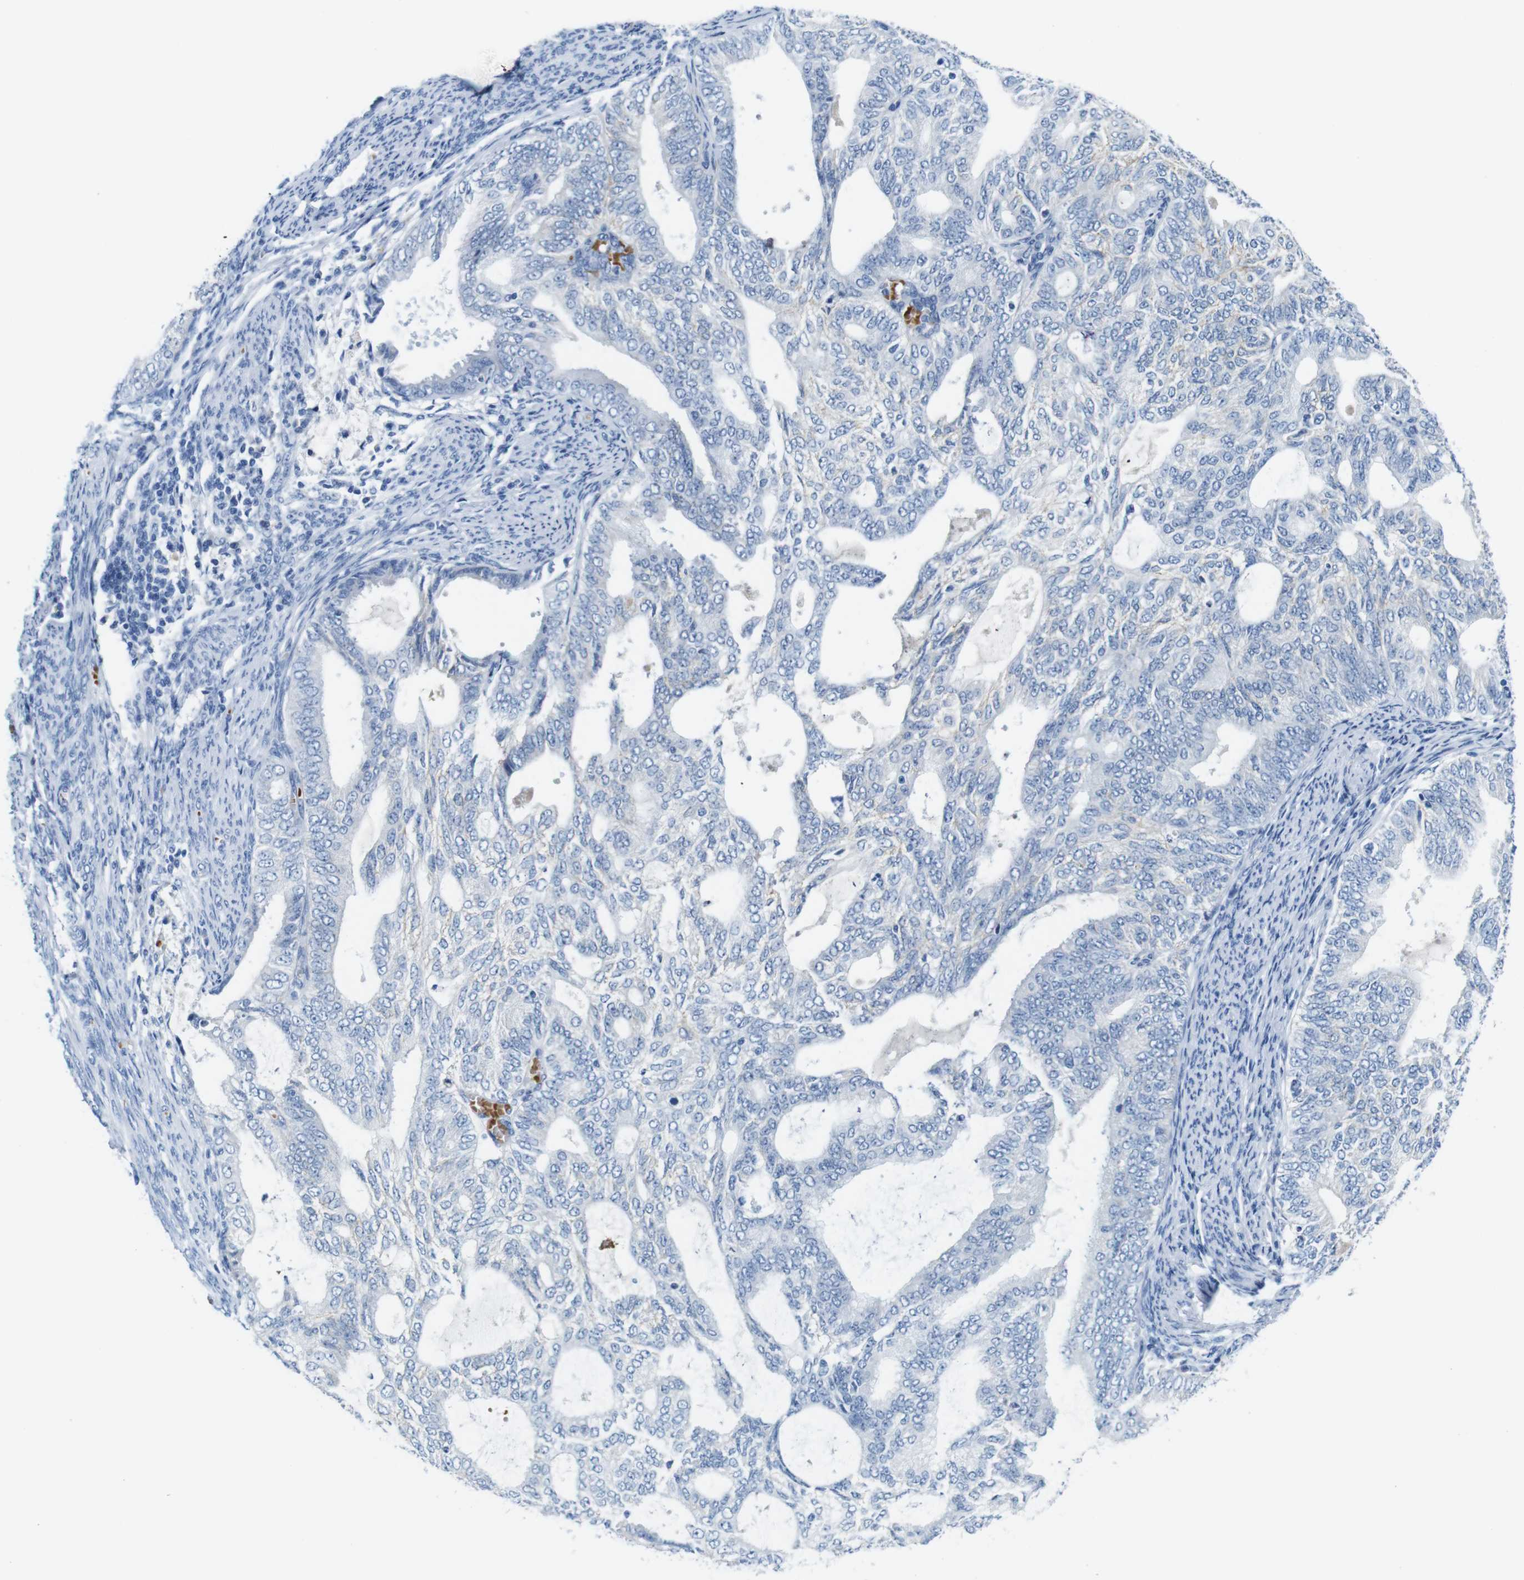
{"staining": {"intensity": "negative", "quantity": "none", "location": "none"}, "tissue": "endometrial cancer", "cell_type": "Tumor cells", "image_type": "cancer", "snomed": [{"axis": "morphology", "description": "Adenocarcinoma, NOS"}, {"axis": "topography", "description": "Endometrium"}], "caption": "Immunohistochemistry (IHC) histopathology image of neoplastic tissue: human endometrial cancer (adenocarcinoma) stained with DAB (3,3'-diaminobenzidine) demonstrates no significant protein staining in tumor cells. (Immunohistochemistry (IHC), brightfield microscopy, high magnification).", "gene": "IGSF8", "patient": {"sex": "female", "age": 58}}